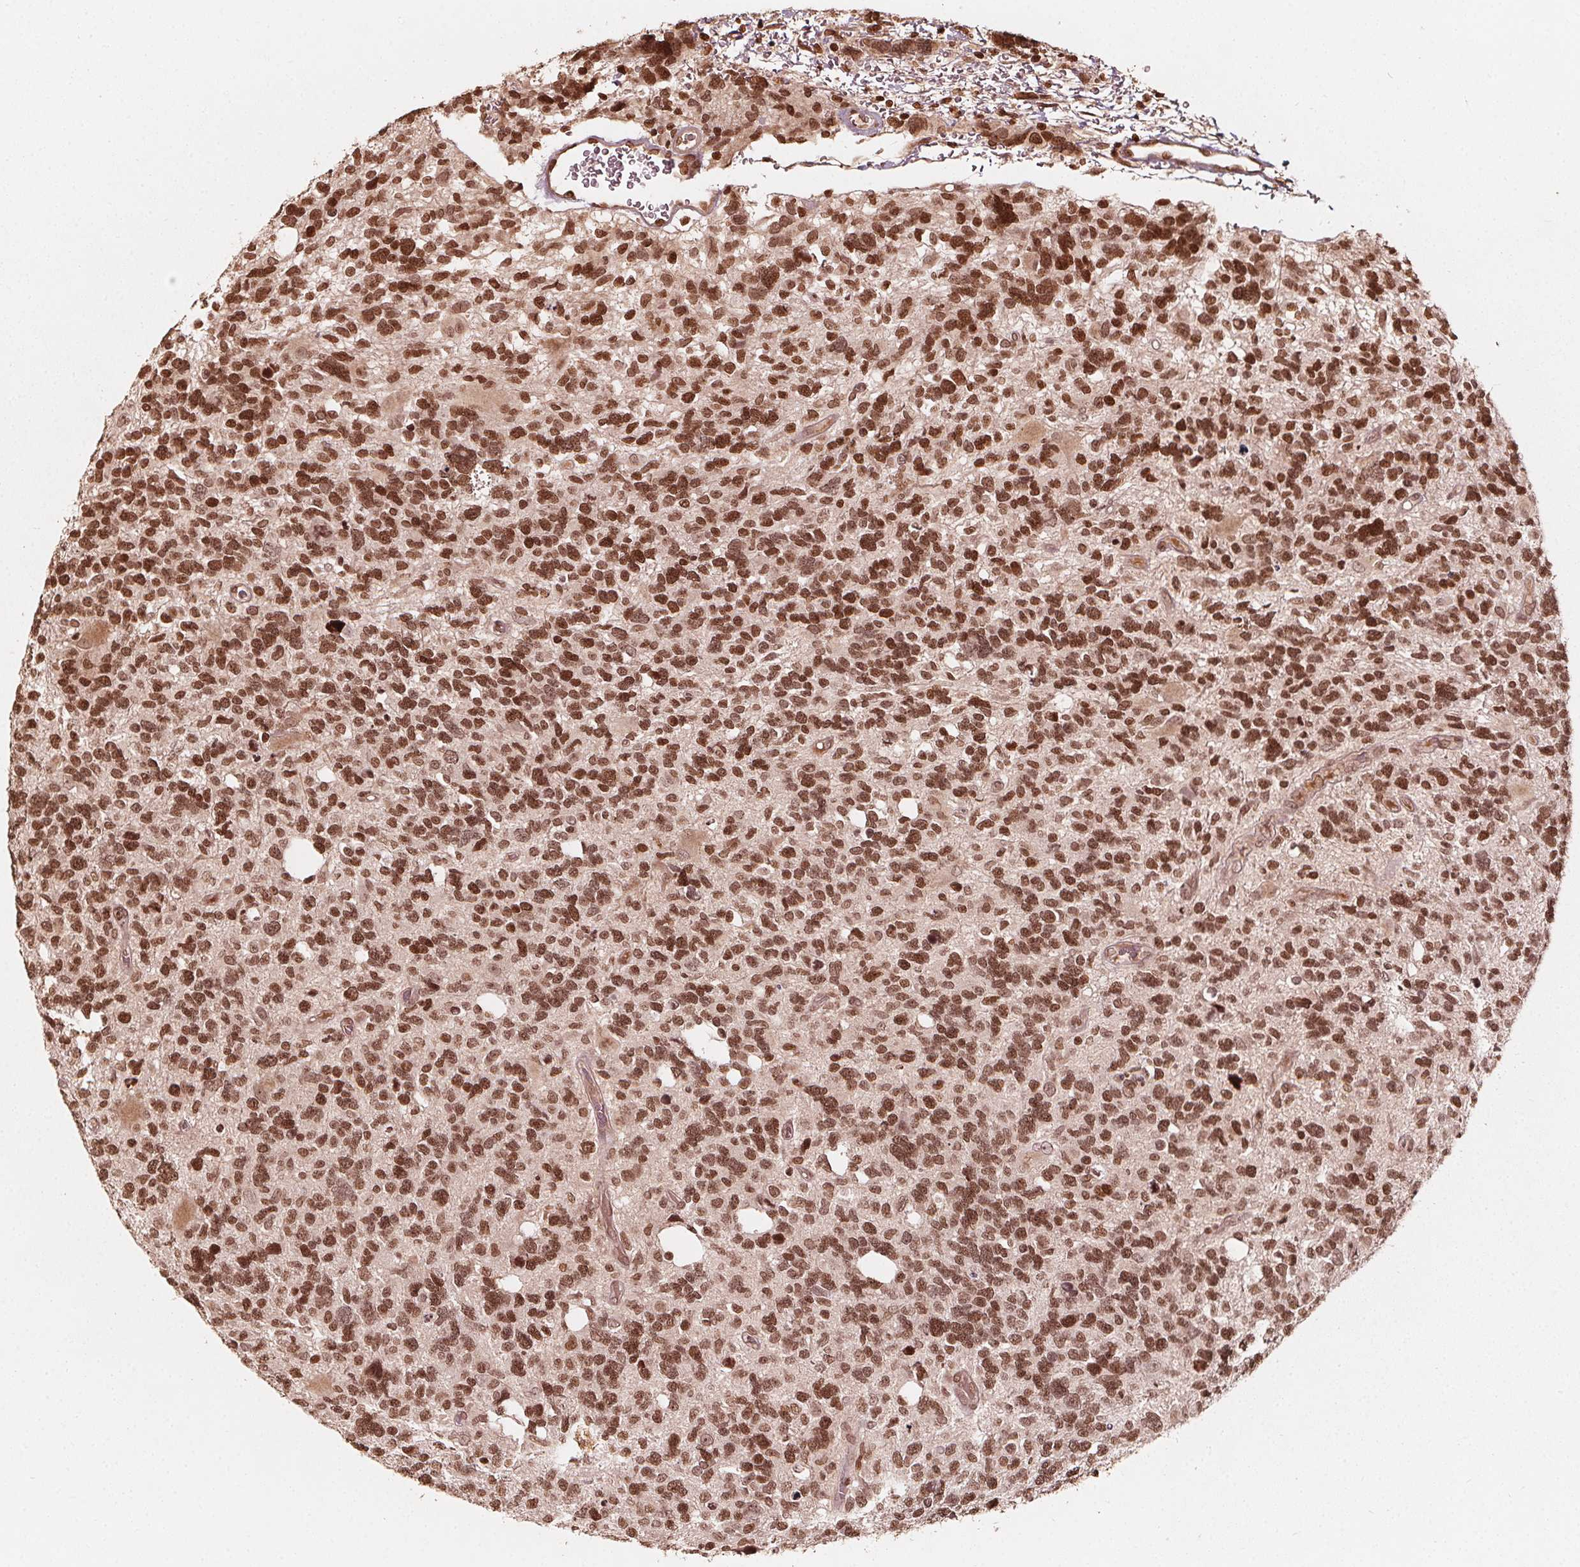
{"staining": {"intensity": "moderate", "quantity": ">75%", "location": "cytoplasmic/membranous,nuclear"}, "tissue": "glioma", "cell_type": "Tumor cells", "image_type": "cancer", "snomed": [{"axis": "morphology", "description": "Glioma, malignant, High grade"}, {"axis": "topography", "description": "Brain"}], "caption": "Immunohistochemistry histopathology image of neoplastic tissue: human glioma stained using immunohistochemistry shows medium levels of moderate protein expression localized specifically in the cytoplasmic/membranous and nuclear of tumor cells, appearing as a cytoplasmic/membranous and nuclear brown color.", "gene": "H3C14", "patient": {"sex": "male", "age": 49}}